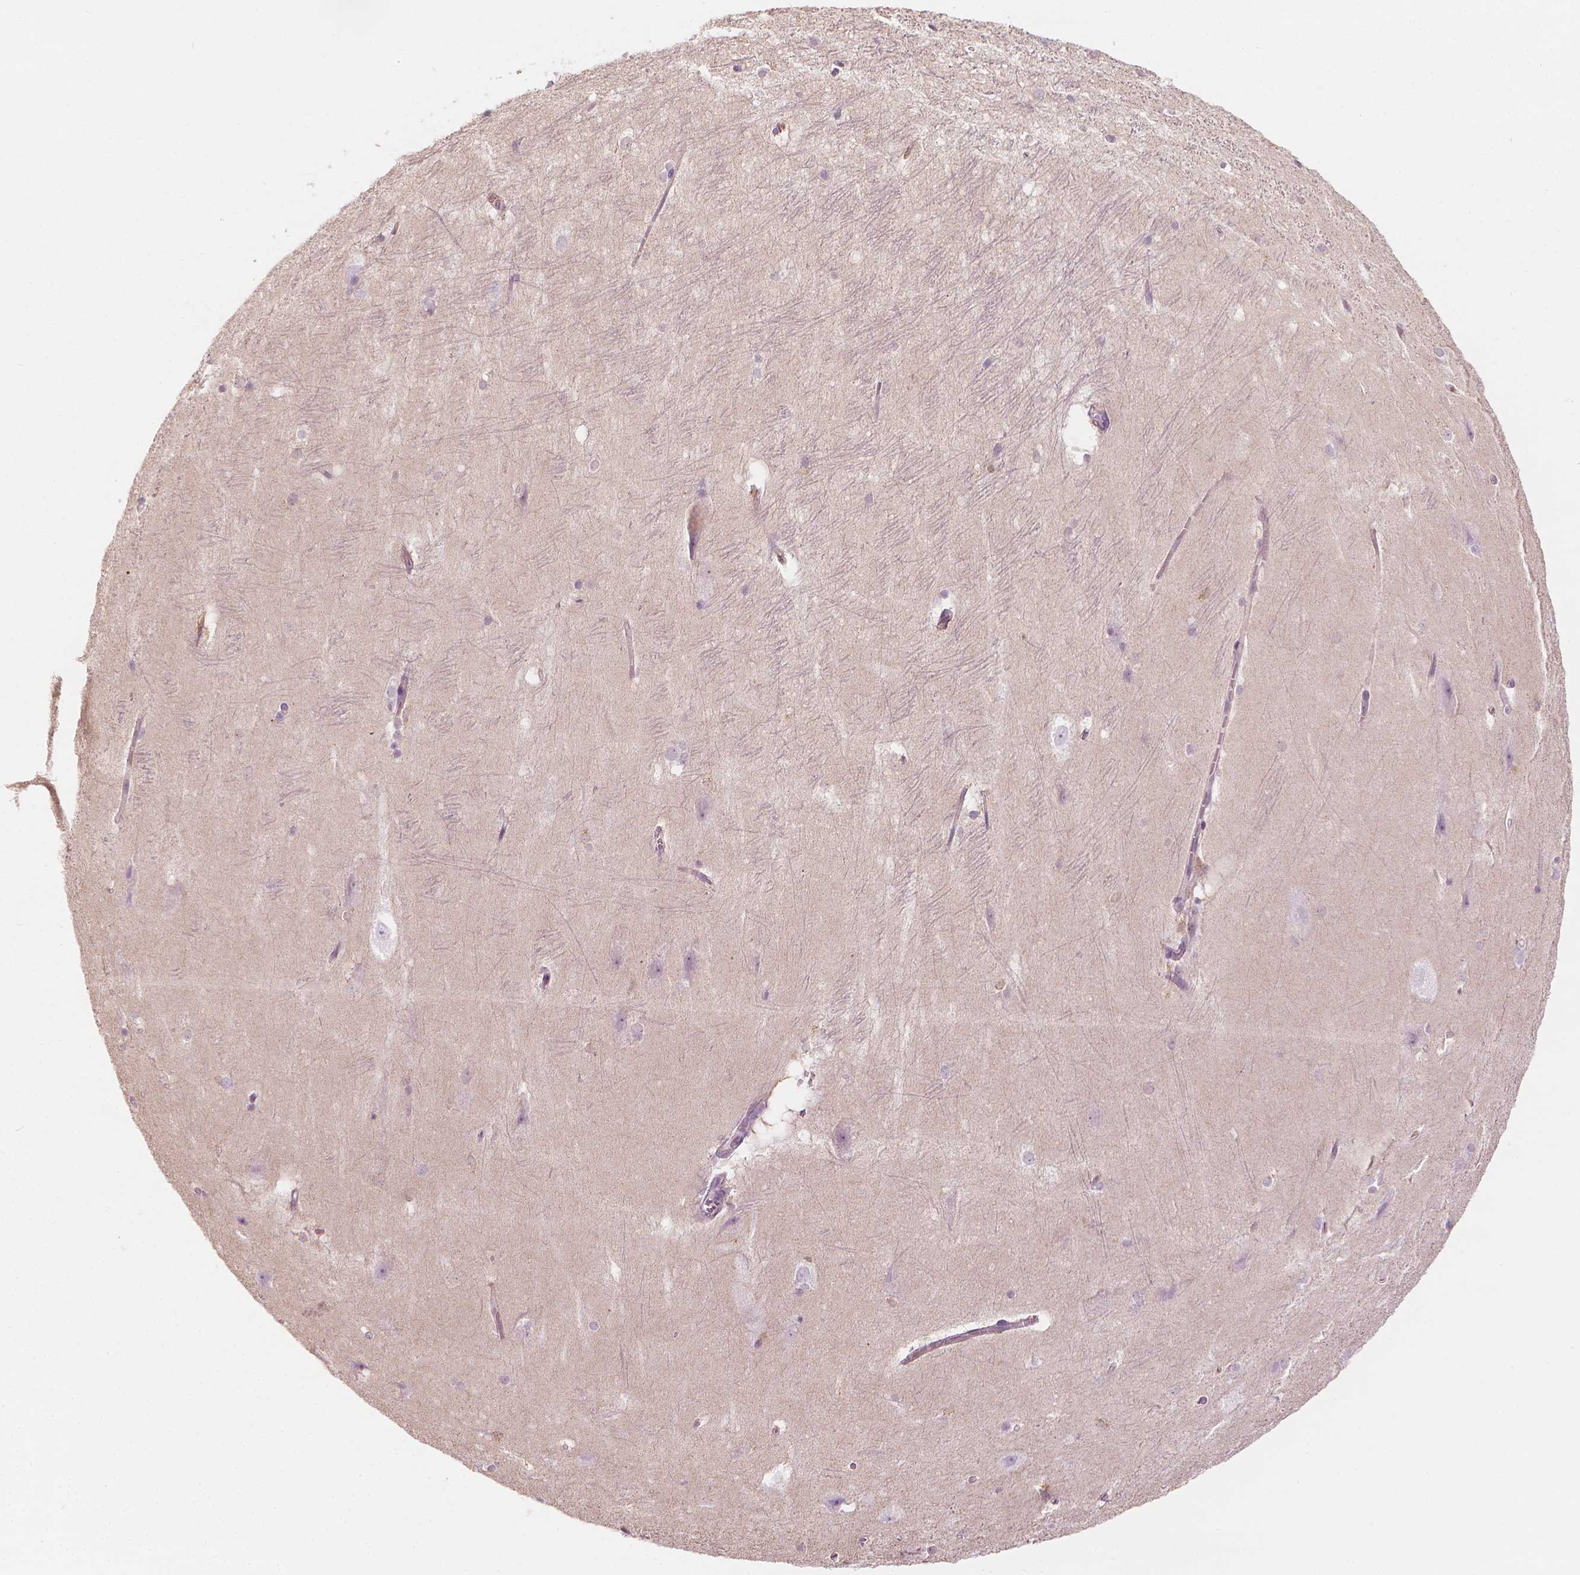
{"staining": {"intensity": "negative", "quantity": "none", "location": "none"}, "tissue": "hippocampus", "cell_type": "Glial cells", "image_type": "normal", "snomed": [{"axis": "morphology", "description": "Normal tissue, NOS"}, {"axis": "topography", "description": "Cerebral cortex"}, {"axis": "topography", "description": "Hippocampus"}], "caption": "The histopathology image displays no staining of glial cells in unremarkable hippocampus.", "gene": "SHMT1", "patient": {"sex": "female", "age": 19}}